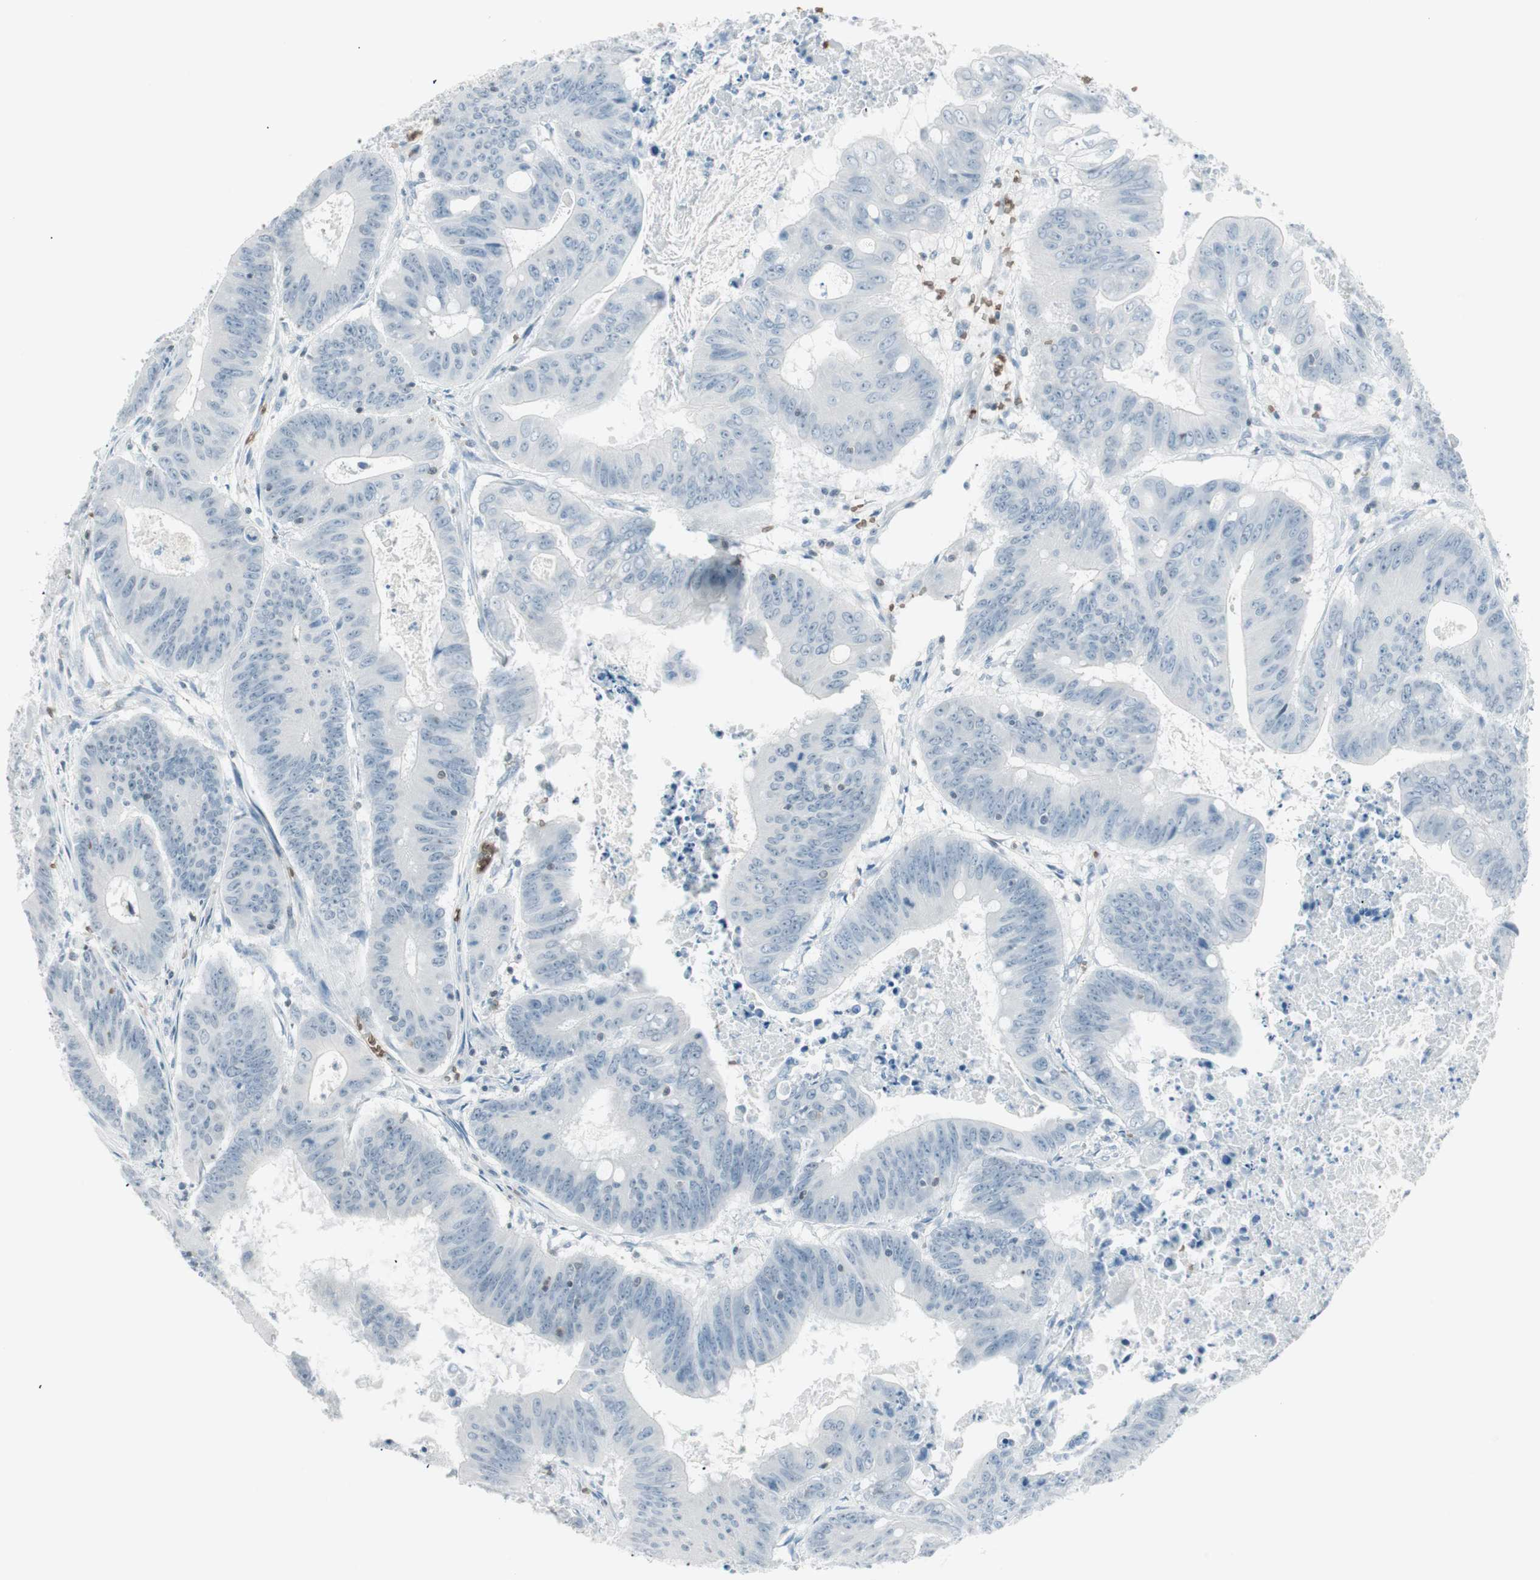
{"staining": {"intensity": "negative", "quantity": "none", "location": "none"}, "tissue": "colorectal cancer", "cell_type": "Tumor cells", "image_type": "cancer", "snomed": [{"axis": "morphology", "description": "Adenocarcinoma, NOS"}, {"axis": "topography", "description": "Colon"}], "caption": "Immunohistochemistry (IHC) of colorectal adenocarcinoma demonstrates no staining in tumor cells.", "gene": "MAP4K1", "patient": {"sex": "male", "age": 45}}